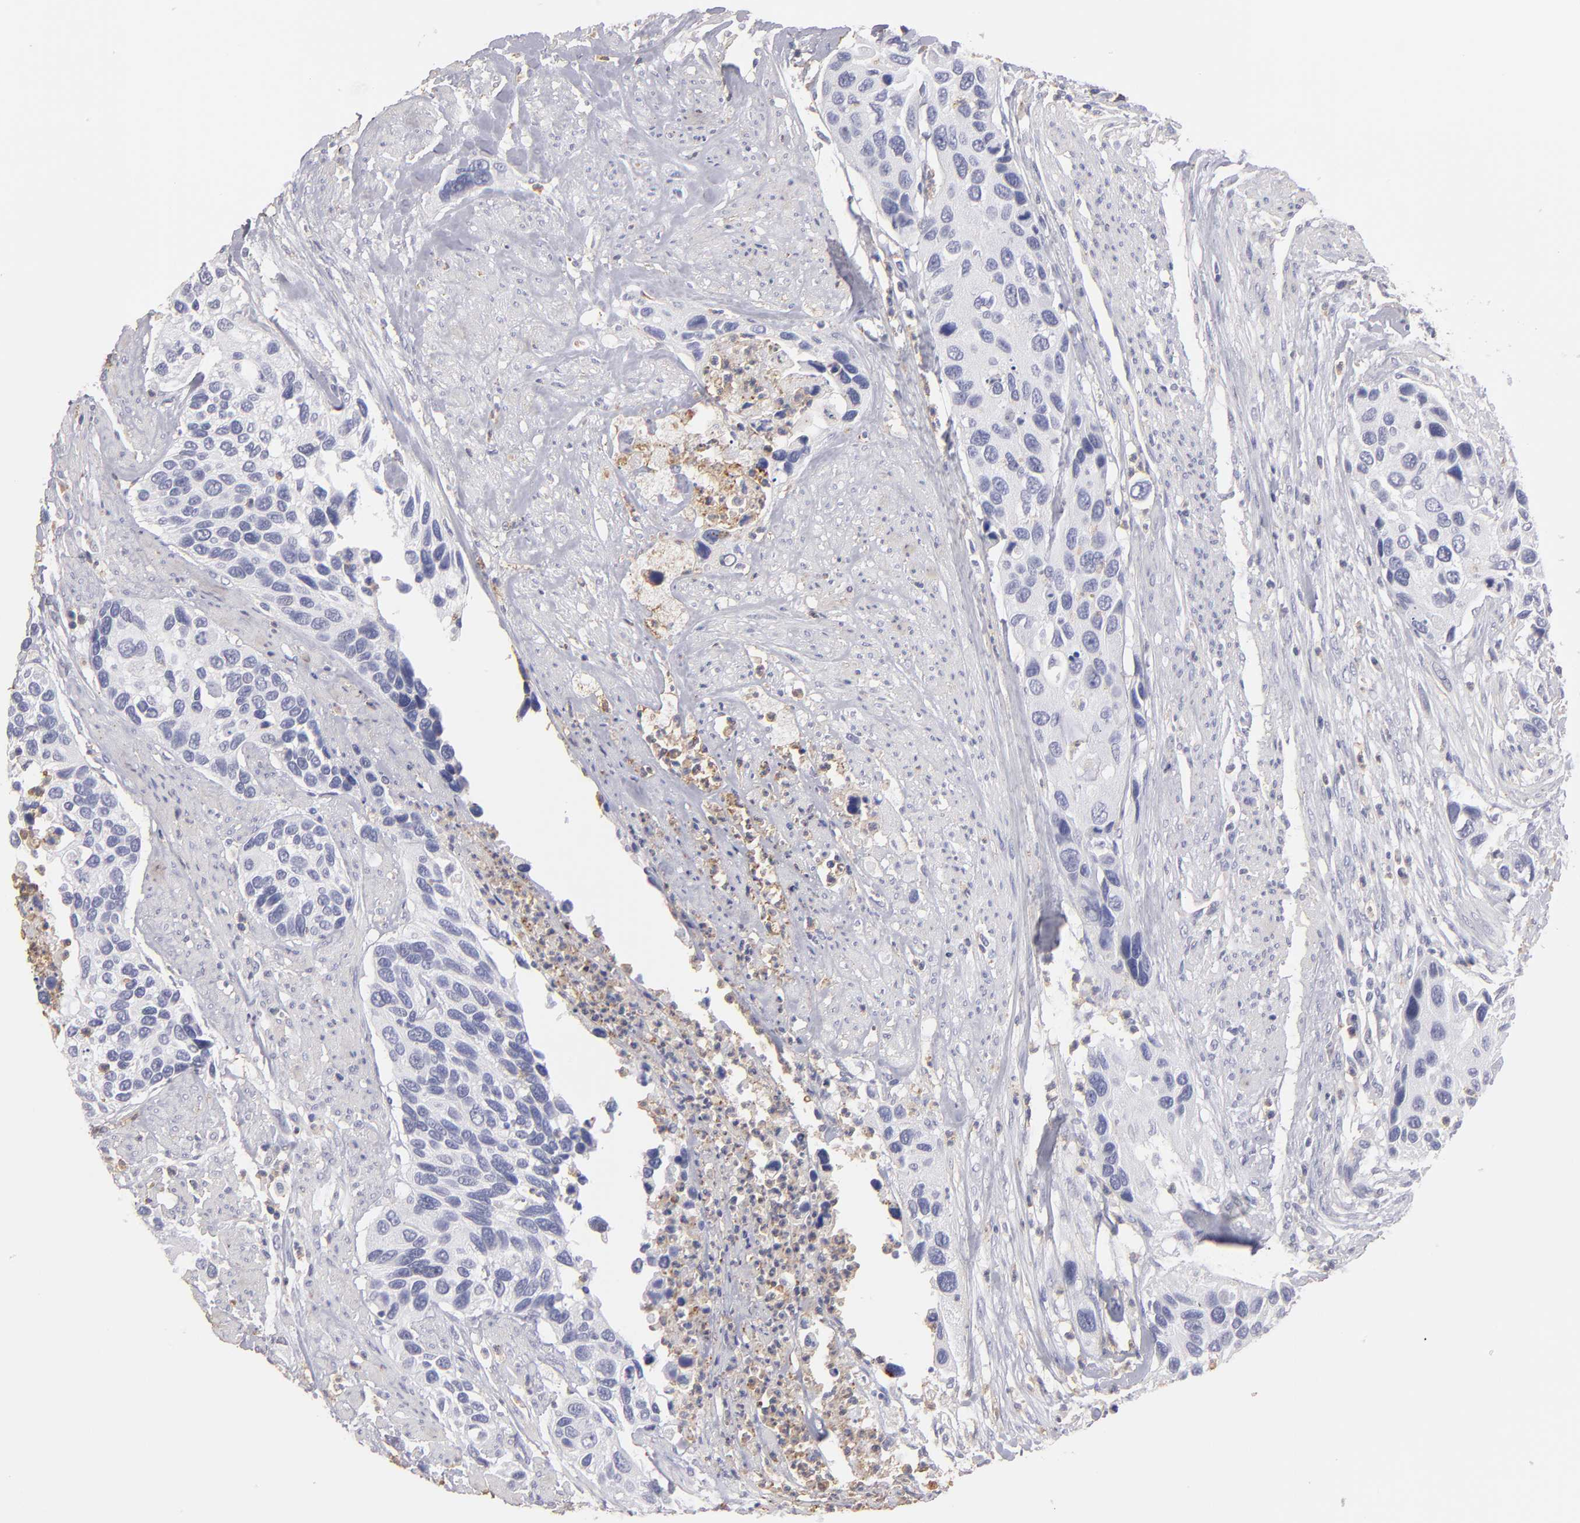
{"staining": {"intensity": "negative", "quantity": "none", "location": "none"}, "tissue": "urothelial cancer", "cell_type": "Tumor cells", "image_type": "cancer", "snomed": [{"axis": "morphology", "description": "Urothelial carcinoma, High grade"}, {"axis": "topography", "description": "Urinary bladder"}], "caption": "Tumor cells are negative for brown protein staining in urothelial cancer.", "gene": "ABCB1", "patient": {"sex": "male", "age": 66}}